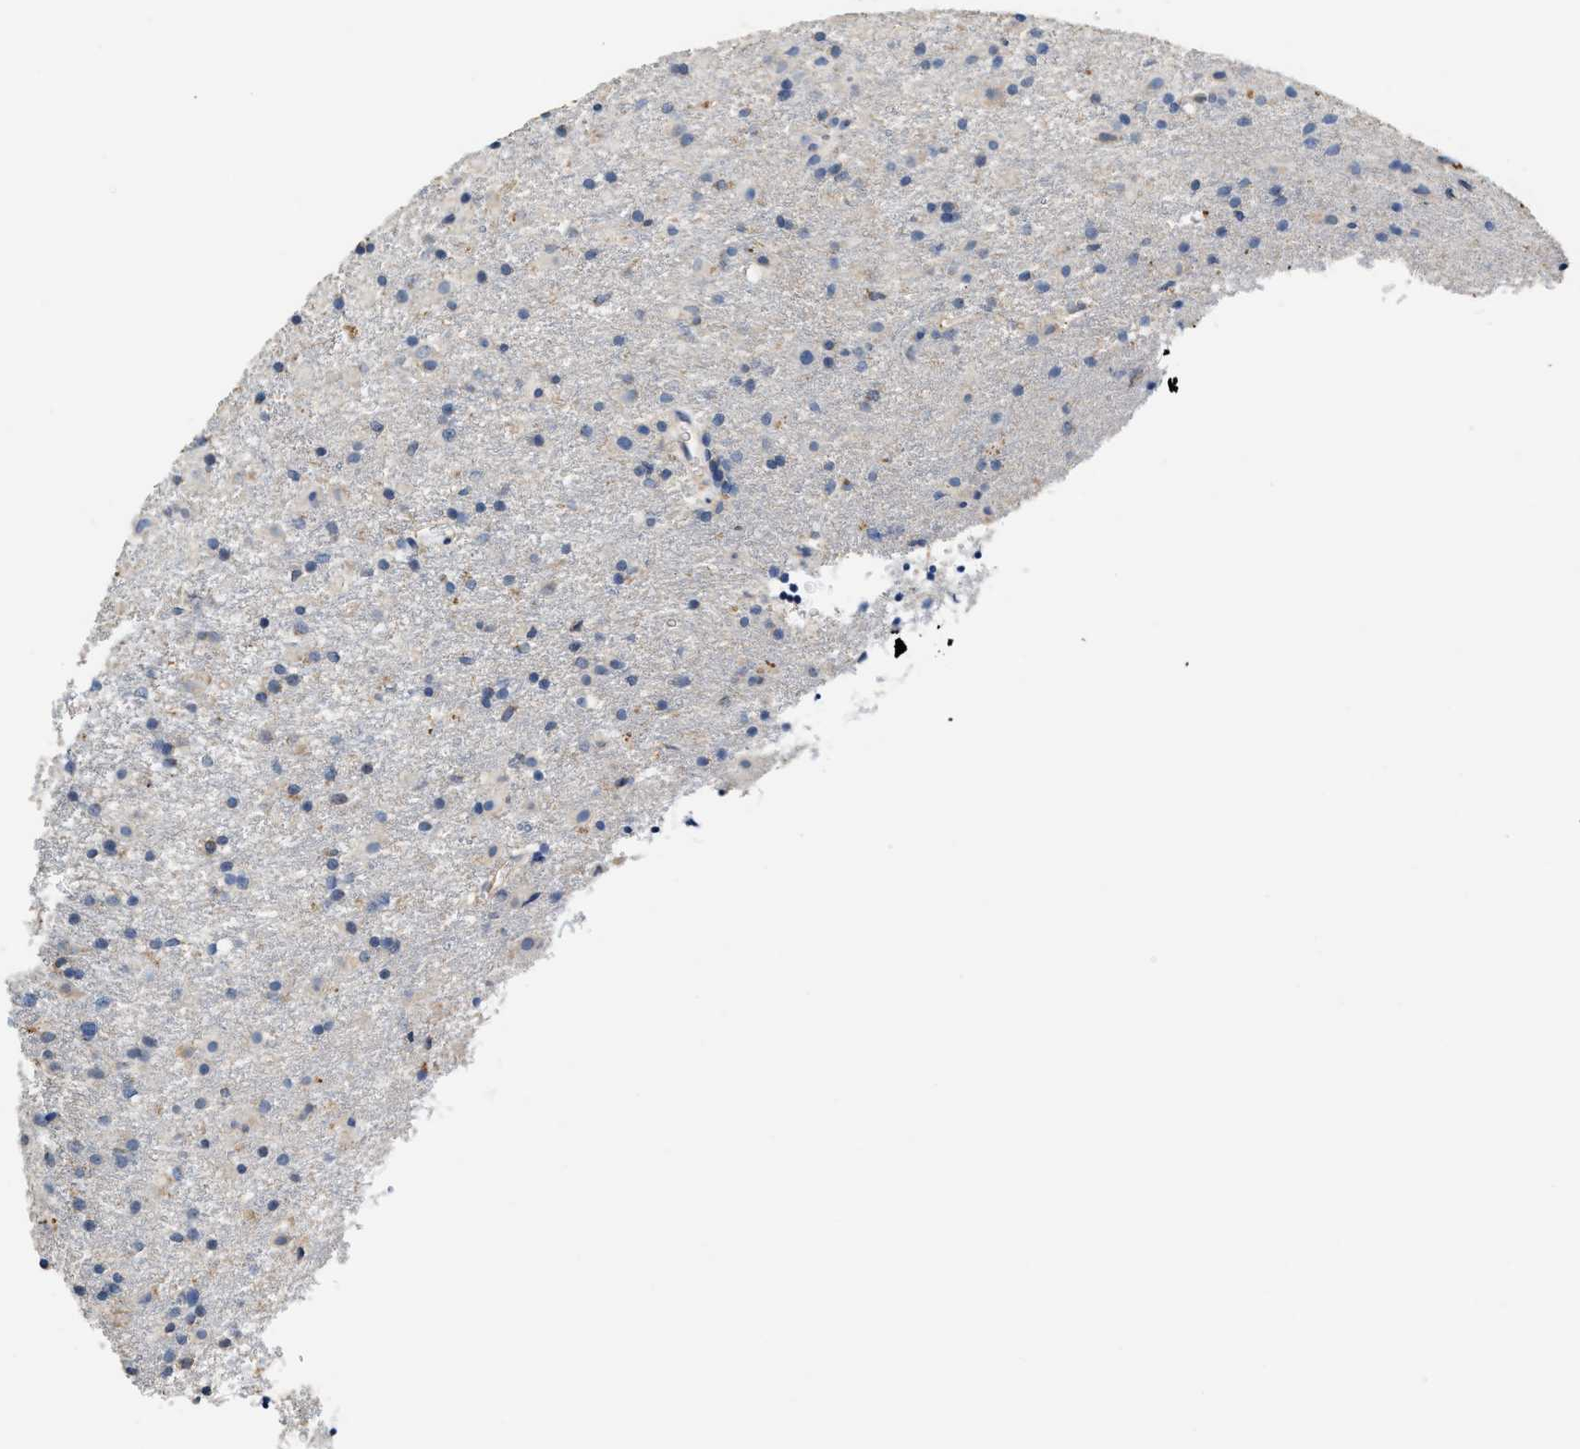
{"staining": {"intensity": "negative", "quantity": "none", "location": "none"}, "tissue": "glioma", "cell_type": "Tumor cells", "image_type": "cancer", "snomed": [{"axis": "morphology", "description": "Glioma, malignant, Low grade"}, {"axis": "topography", "description": "Brain"}], "caption": "Protein analysis of low-grade glioma (malignant) exhibits no significant expression in tumor cells. (DAB immunohistochemistry (IHC) with hematoxylin counter stain).", "gene": "SLCO2B1", "patient": {"sex": "male", "age": 65}}